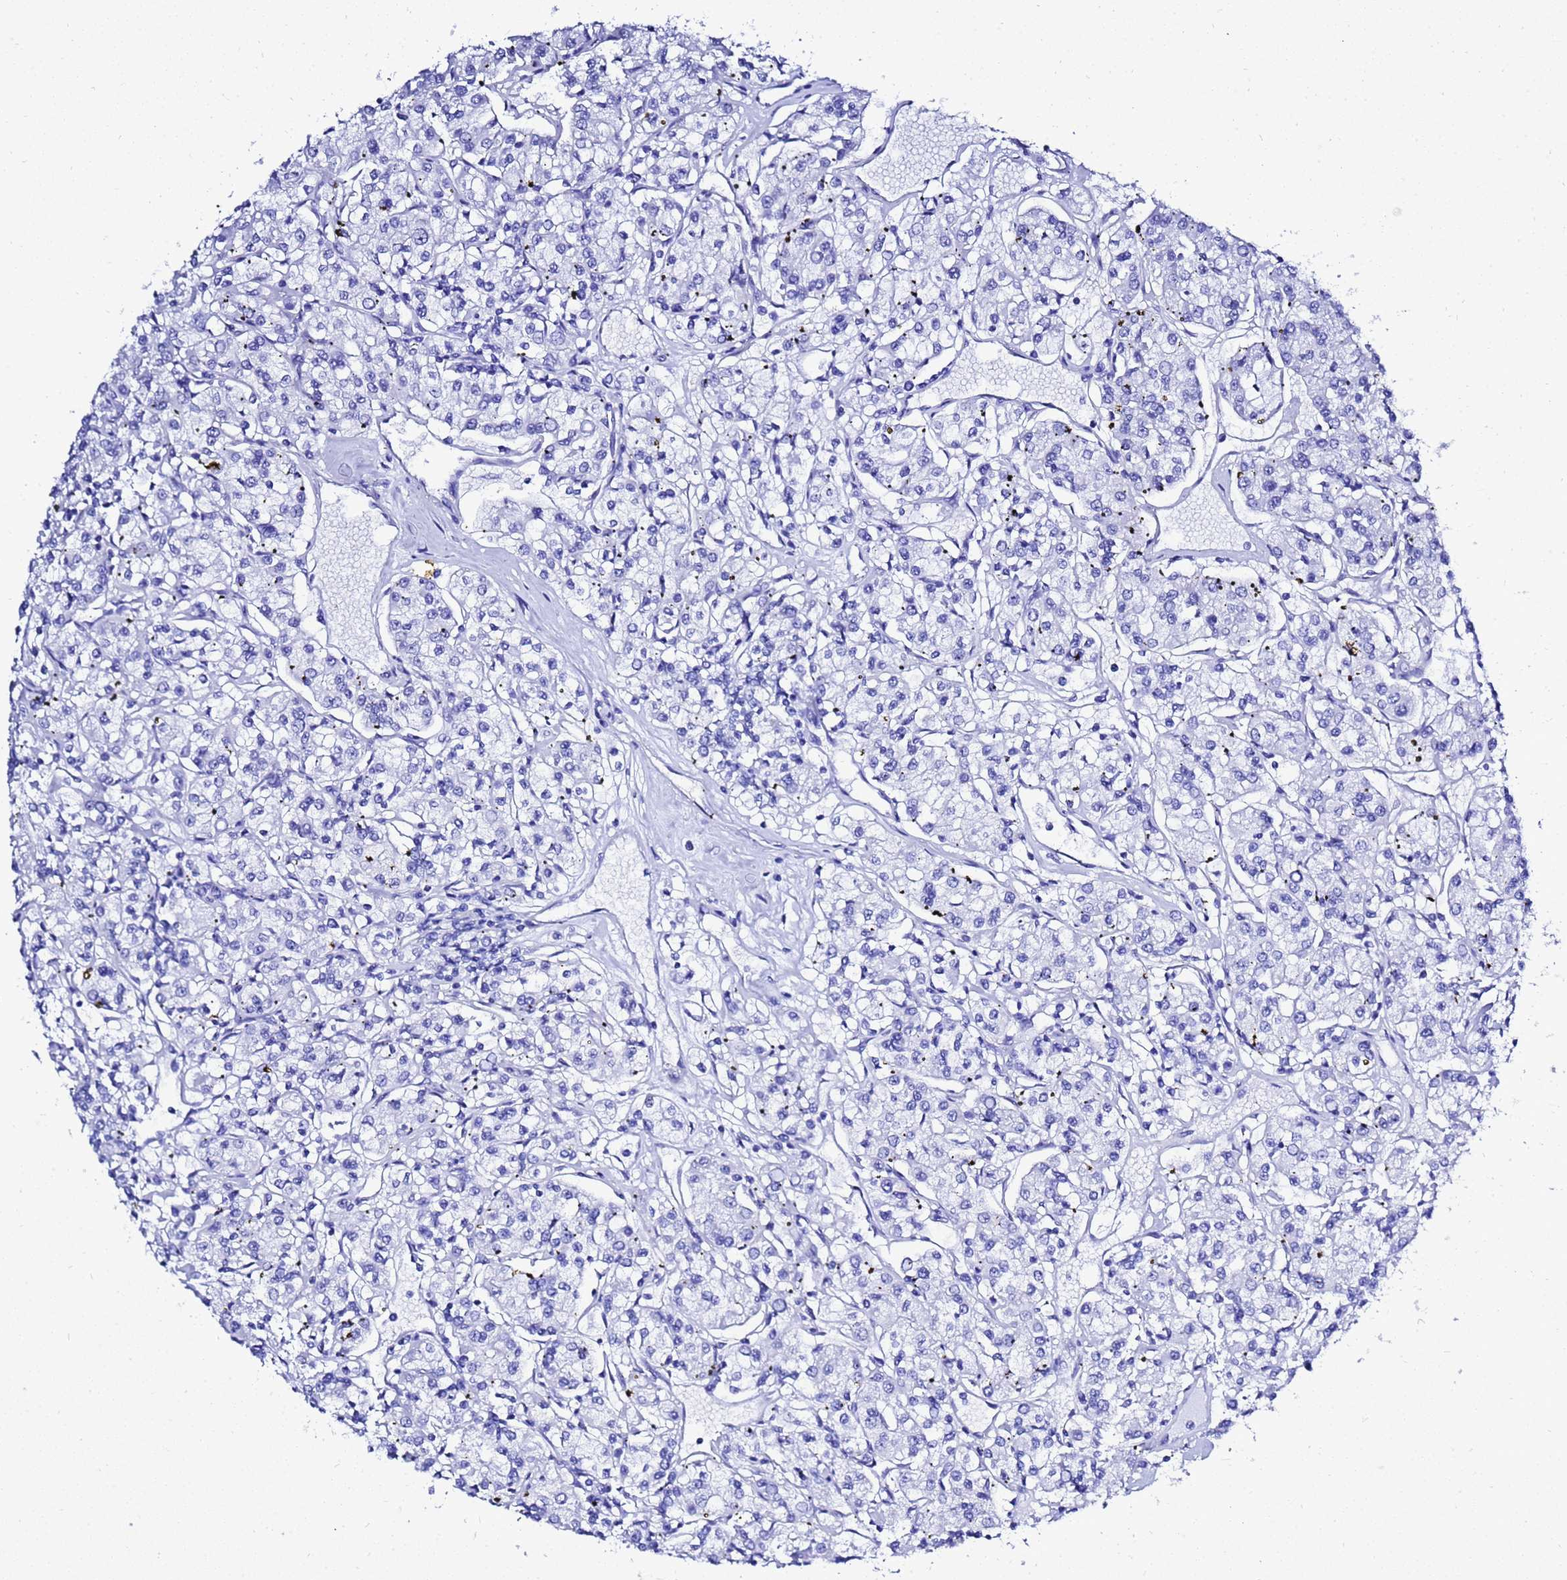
{"staining": {"intensity": "negative", "quantity": "none", "location": "none"}, "tissue": "renal cancer", "cell_type": "Tumor cells", "image_type": "cancer", "snomed": [{"axis": "morphology", "description": "Adenocarcinoma, NOS"}, {"axis": "topography", "description": "Kidney"}], "caption": "There is no significant staining in tumor cells of adenocarcinoma (renal).", "gene": "LIPF", "patient": {"sex": "female", "age": 59}}